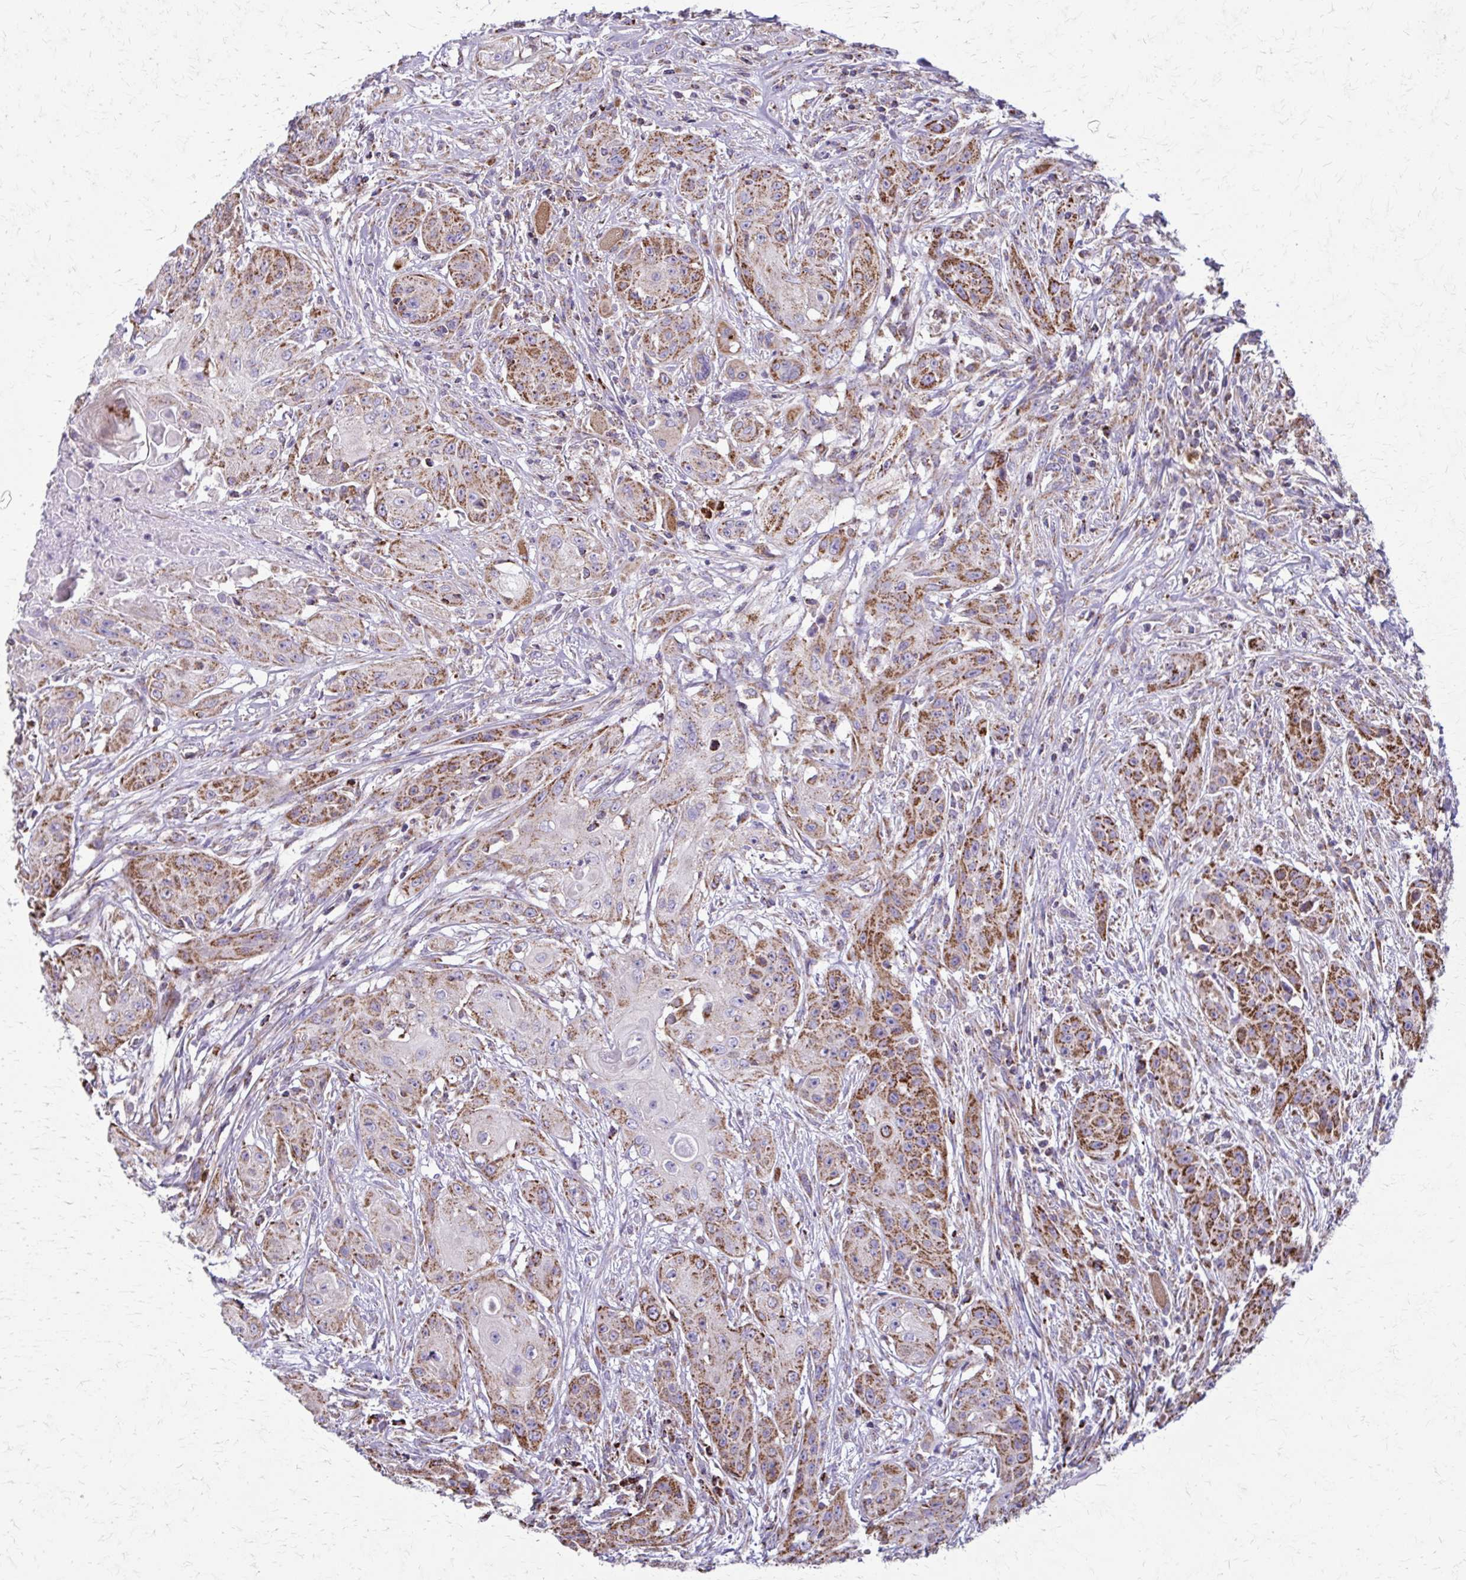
{"staining": {"intensity": "moderate", "quantity": ">75%", "location": "cytoplasmic/membranous"}, "tissue": "head and neck cancer", "cell_type": "Tumor cells", "image_type": "cancer", "snomed": [{"axis": "morphology", "description": "Squamous cell carcinoma, NOS"}, {"axis": "topography", "description": "Oral tissue"}, {"axis": "topography", "description": "Head-Neck"}, {"axis": "topography", "description": "Neck, NOS"}], "caption": "Moderate cytoplasmic/membranous protein staining is appreciated in about >75% of tumor cells in head and neck squamous cell carcinoma.", "gene": "TVP23A", "patient": {"sex": "female", "age": 55}}